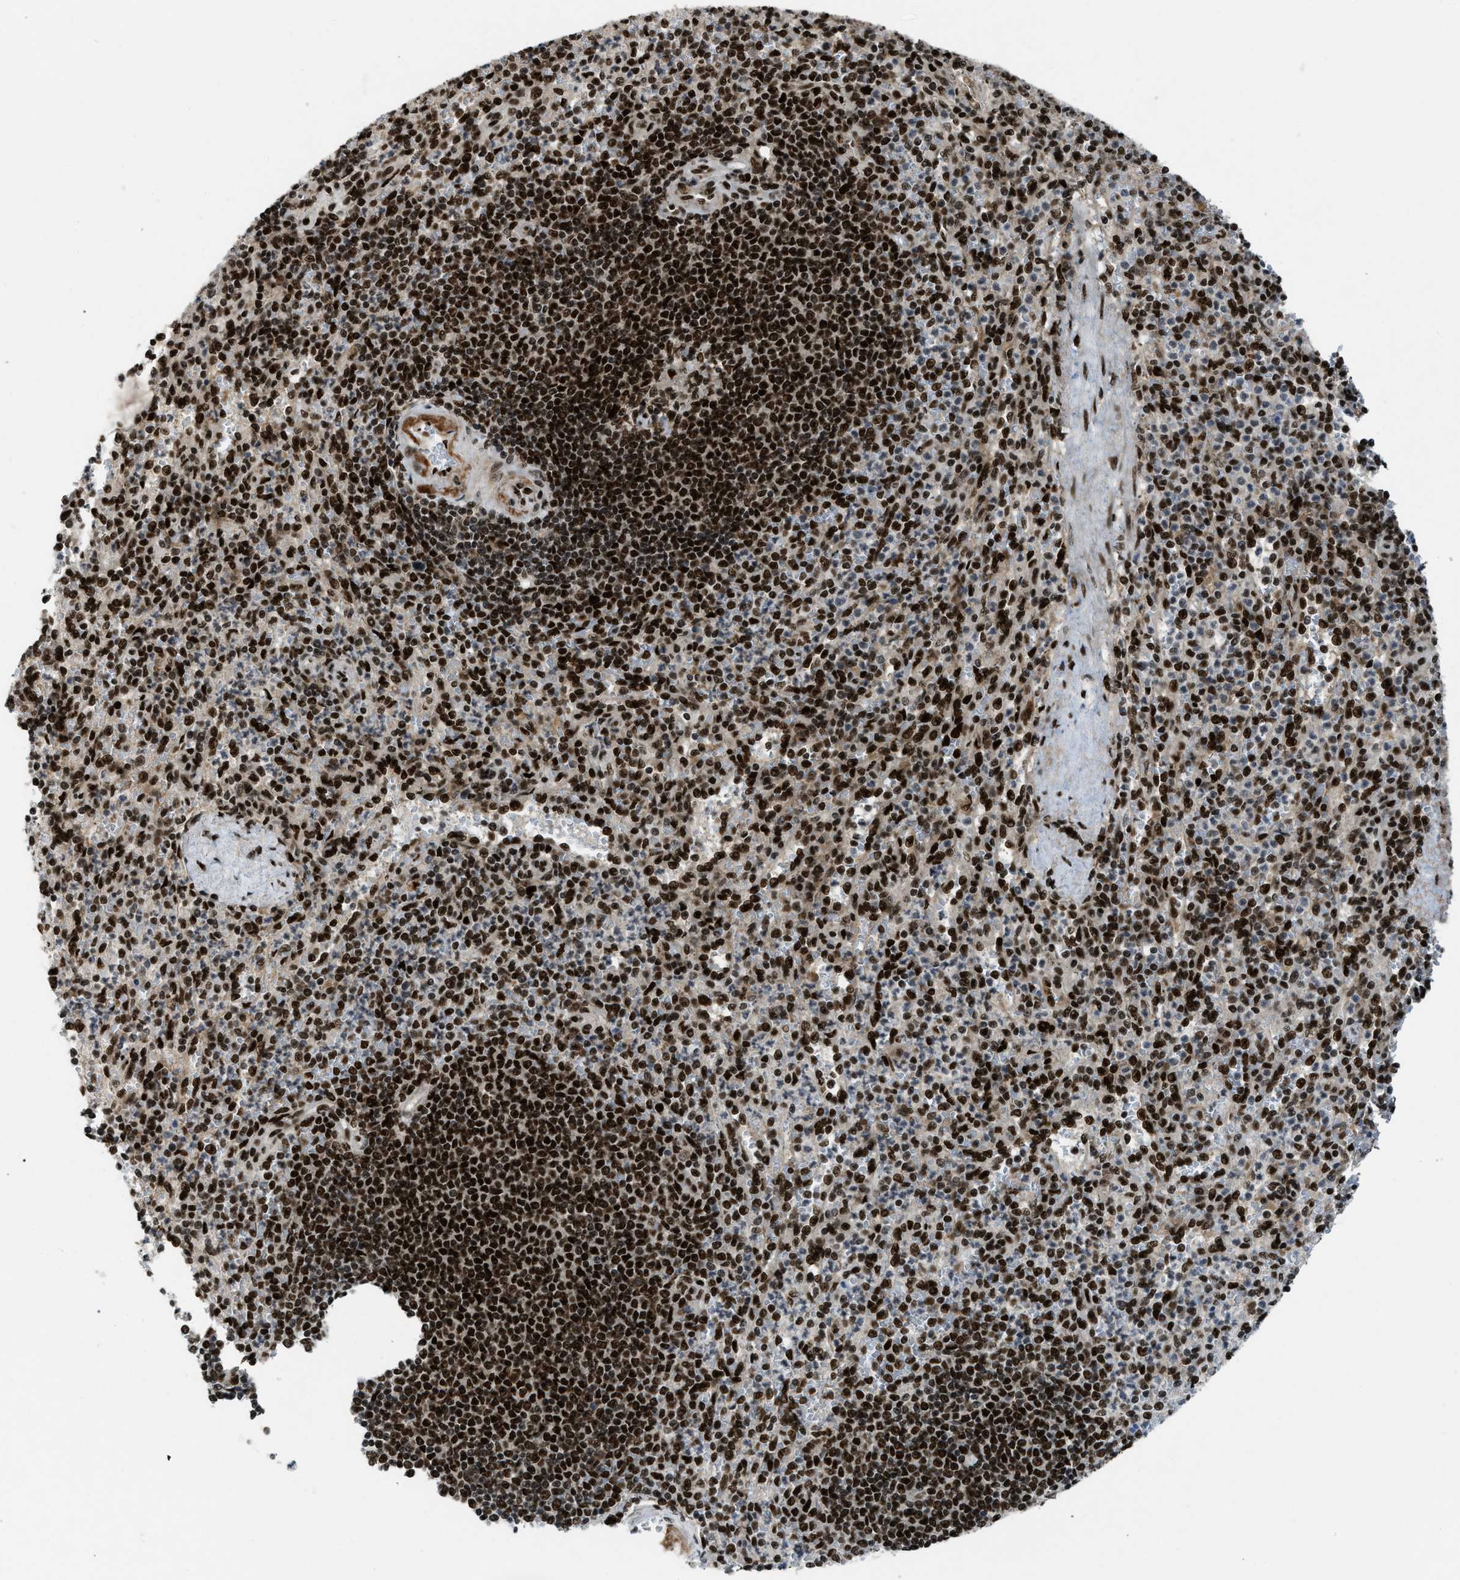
{"staining": {"intensity": "strong", "quantity": ">75%", "location": "nuclear"}, "tissue": "spleen", "cell_type": "Cells in red pulp", "image_type": "normal", "snomed": [{"axis": "morphology", "description": "Normal tissue, NOS"}, {"axis": "topography", "description": "Spleen"}], "caption": "Strong nuclear positivity is seen in approximately >75% of cells in red pulp in benign spleen.", "gene": "RFX5", "patient": {"sex": "female", "age": 74}}